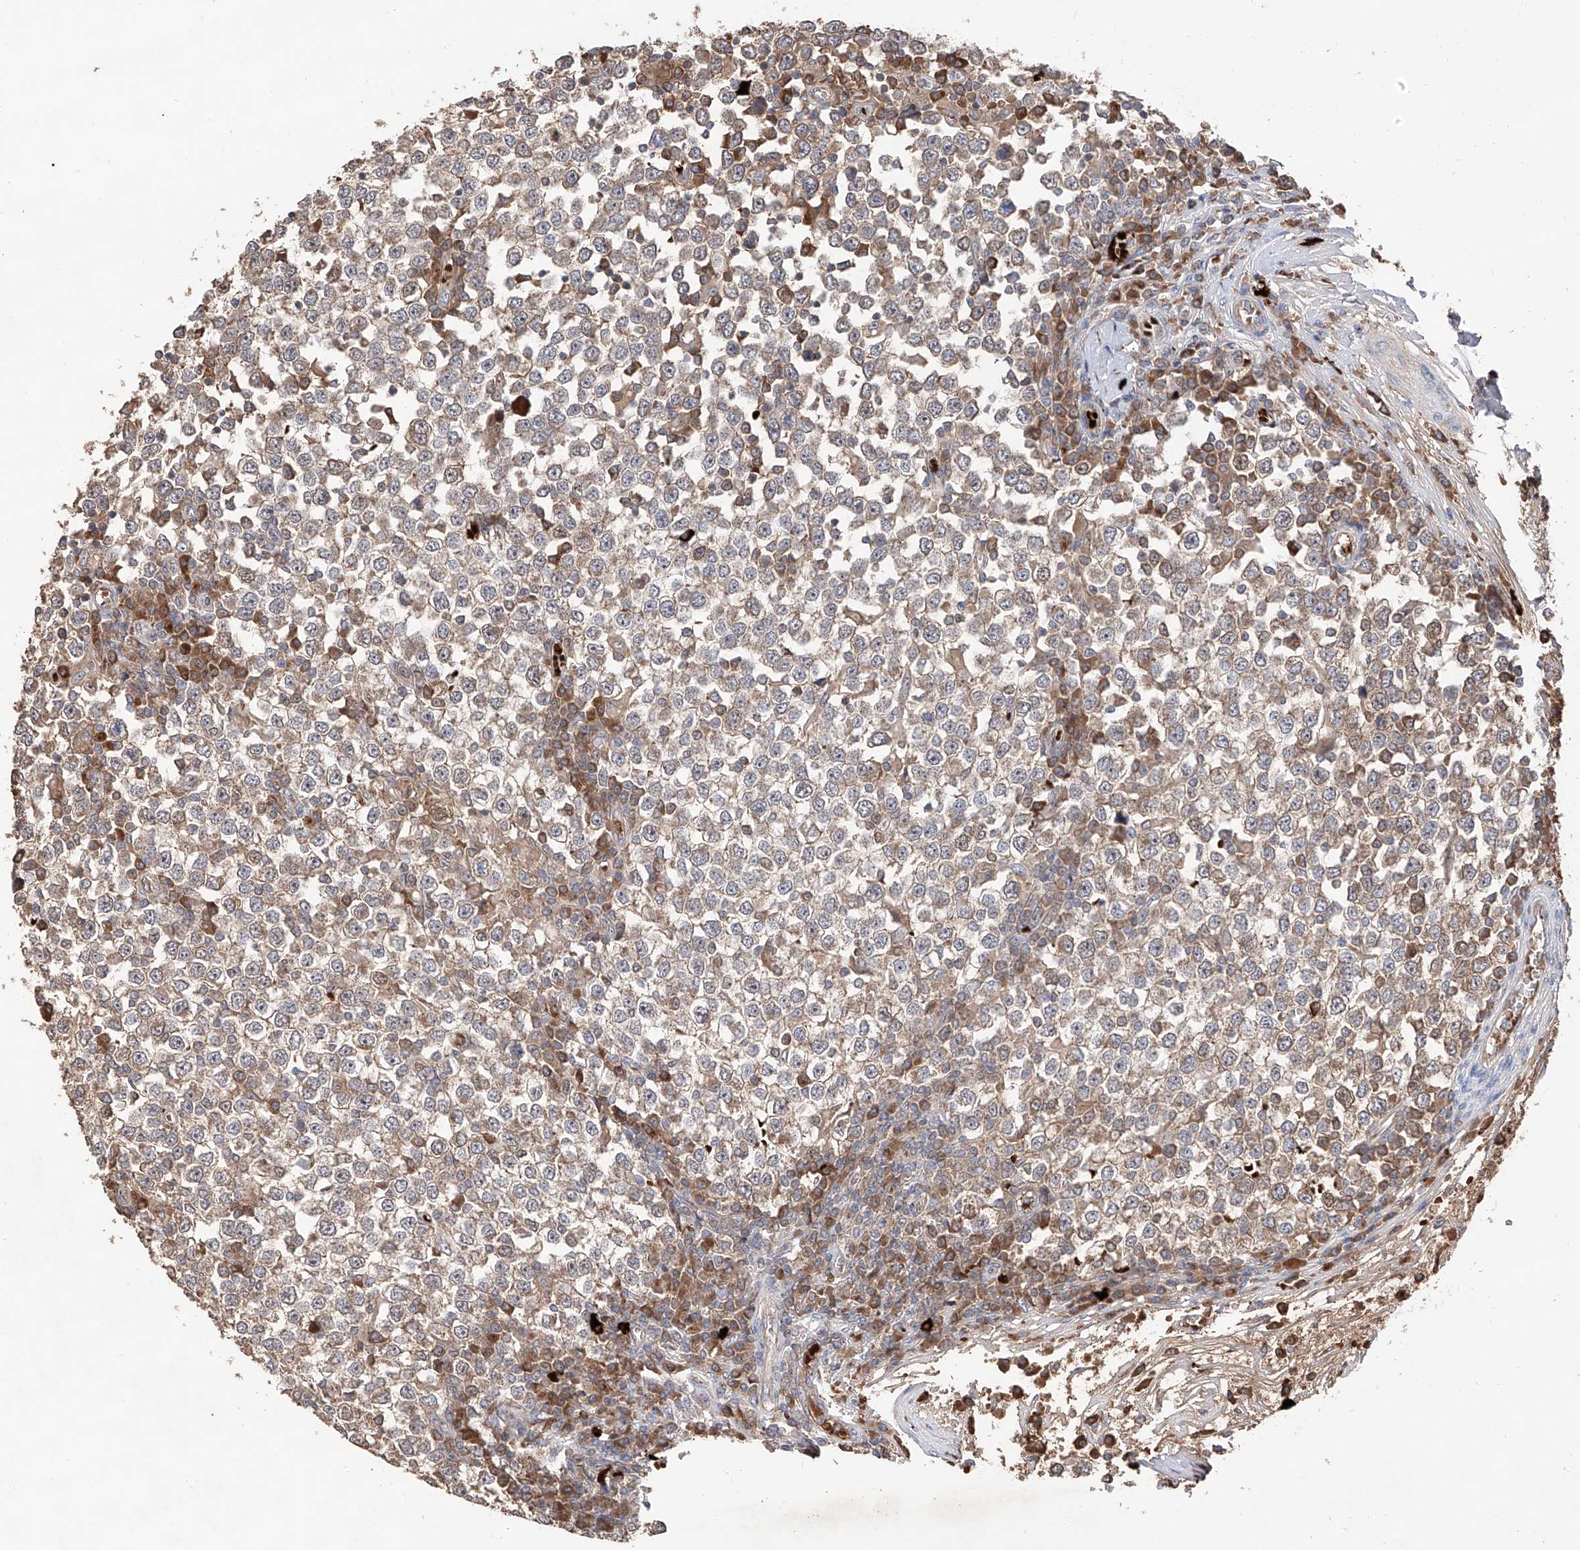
{"staining": {"intensity": "weak", "quantity": "25%-75%", "location": "cytoplasmic/membranous"}, "tissue": "testis cancer", "cell_type": "Tumor cells", "image_type": "cancer", "snomed": [{"axis": "morphology", "description": "Seminoma, NOS"}, {"axis": "topography", "description": "Testis"}], "caption": "High-magnification brightfield microscopy of testis cancer (seminoma) stained with DAB (brown) and counterstained with hematoxylin (blue). tumor cells exhibit weak cytoplasmic/membranous expression is appreciated in approximately25%-75% of cells.", "gene": "EDN1", "patient": {"sex": "male", "age": 65}}